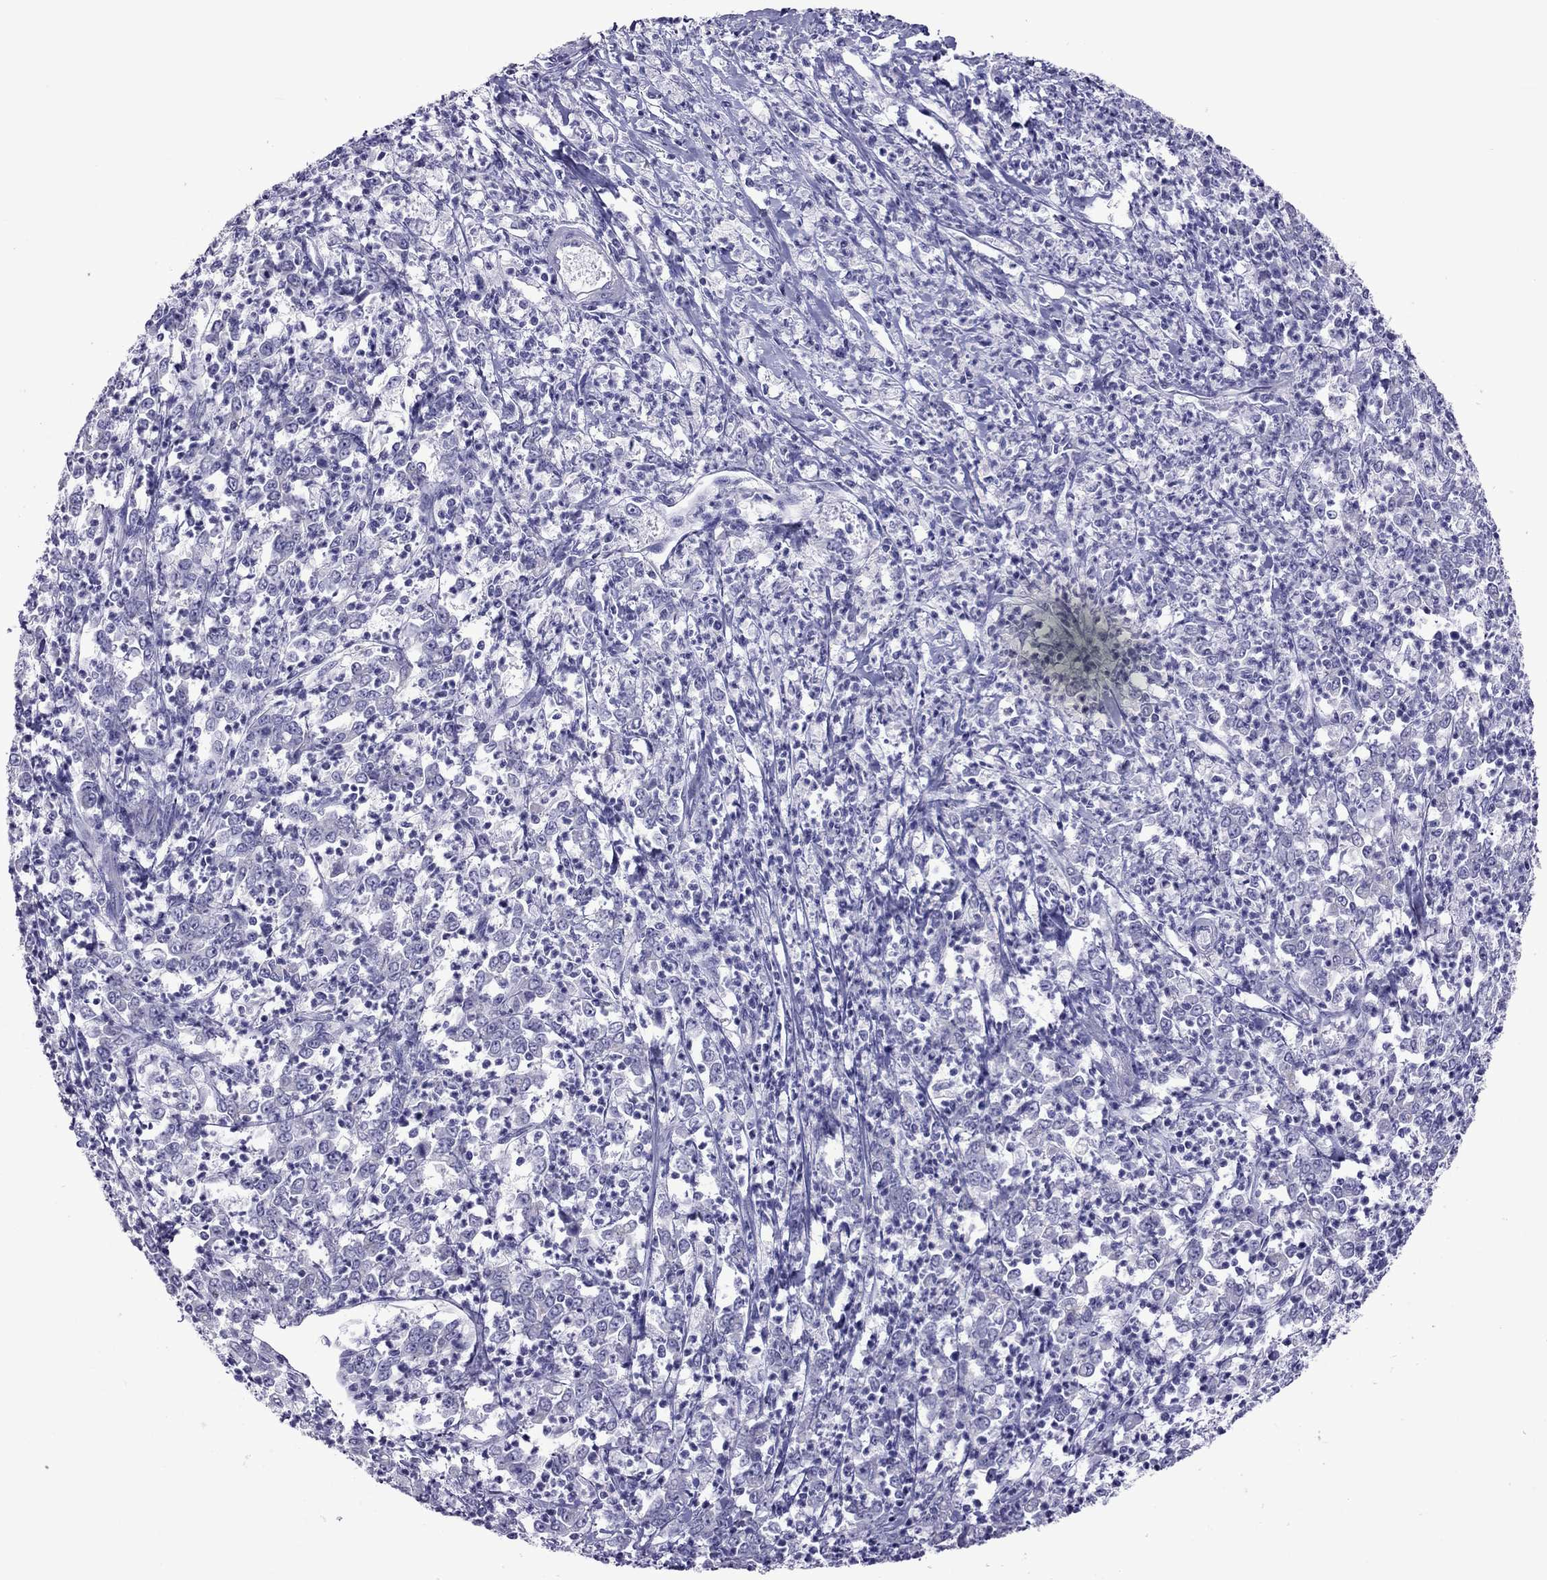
{"staining": {"intensity": "negative", "quantity": "none", "location": "none"}, "tissue": "stomach cancer", "cell_type": "Tumor cells", "image_type": "cancer", "snomed": [{"axis": "morphology", "description": "Adenocarcinoma, NOS"}, {"axis": "topography", "description": "Stomach, lower"}], "caption": "IHC histopathology image of stomach adenocarcinoma stained for a protein (brown), which shows no positivity in tumor cells. (DAB (3,3'-diaminobenzidine) immunohistochemistry (IHC), high magnification).", "gene": "MYL11", "patient": {"sex": "female", "age": 71}}